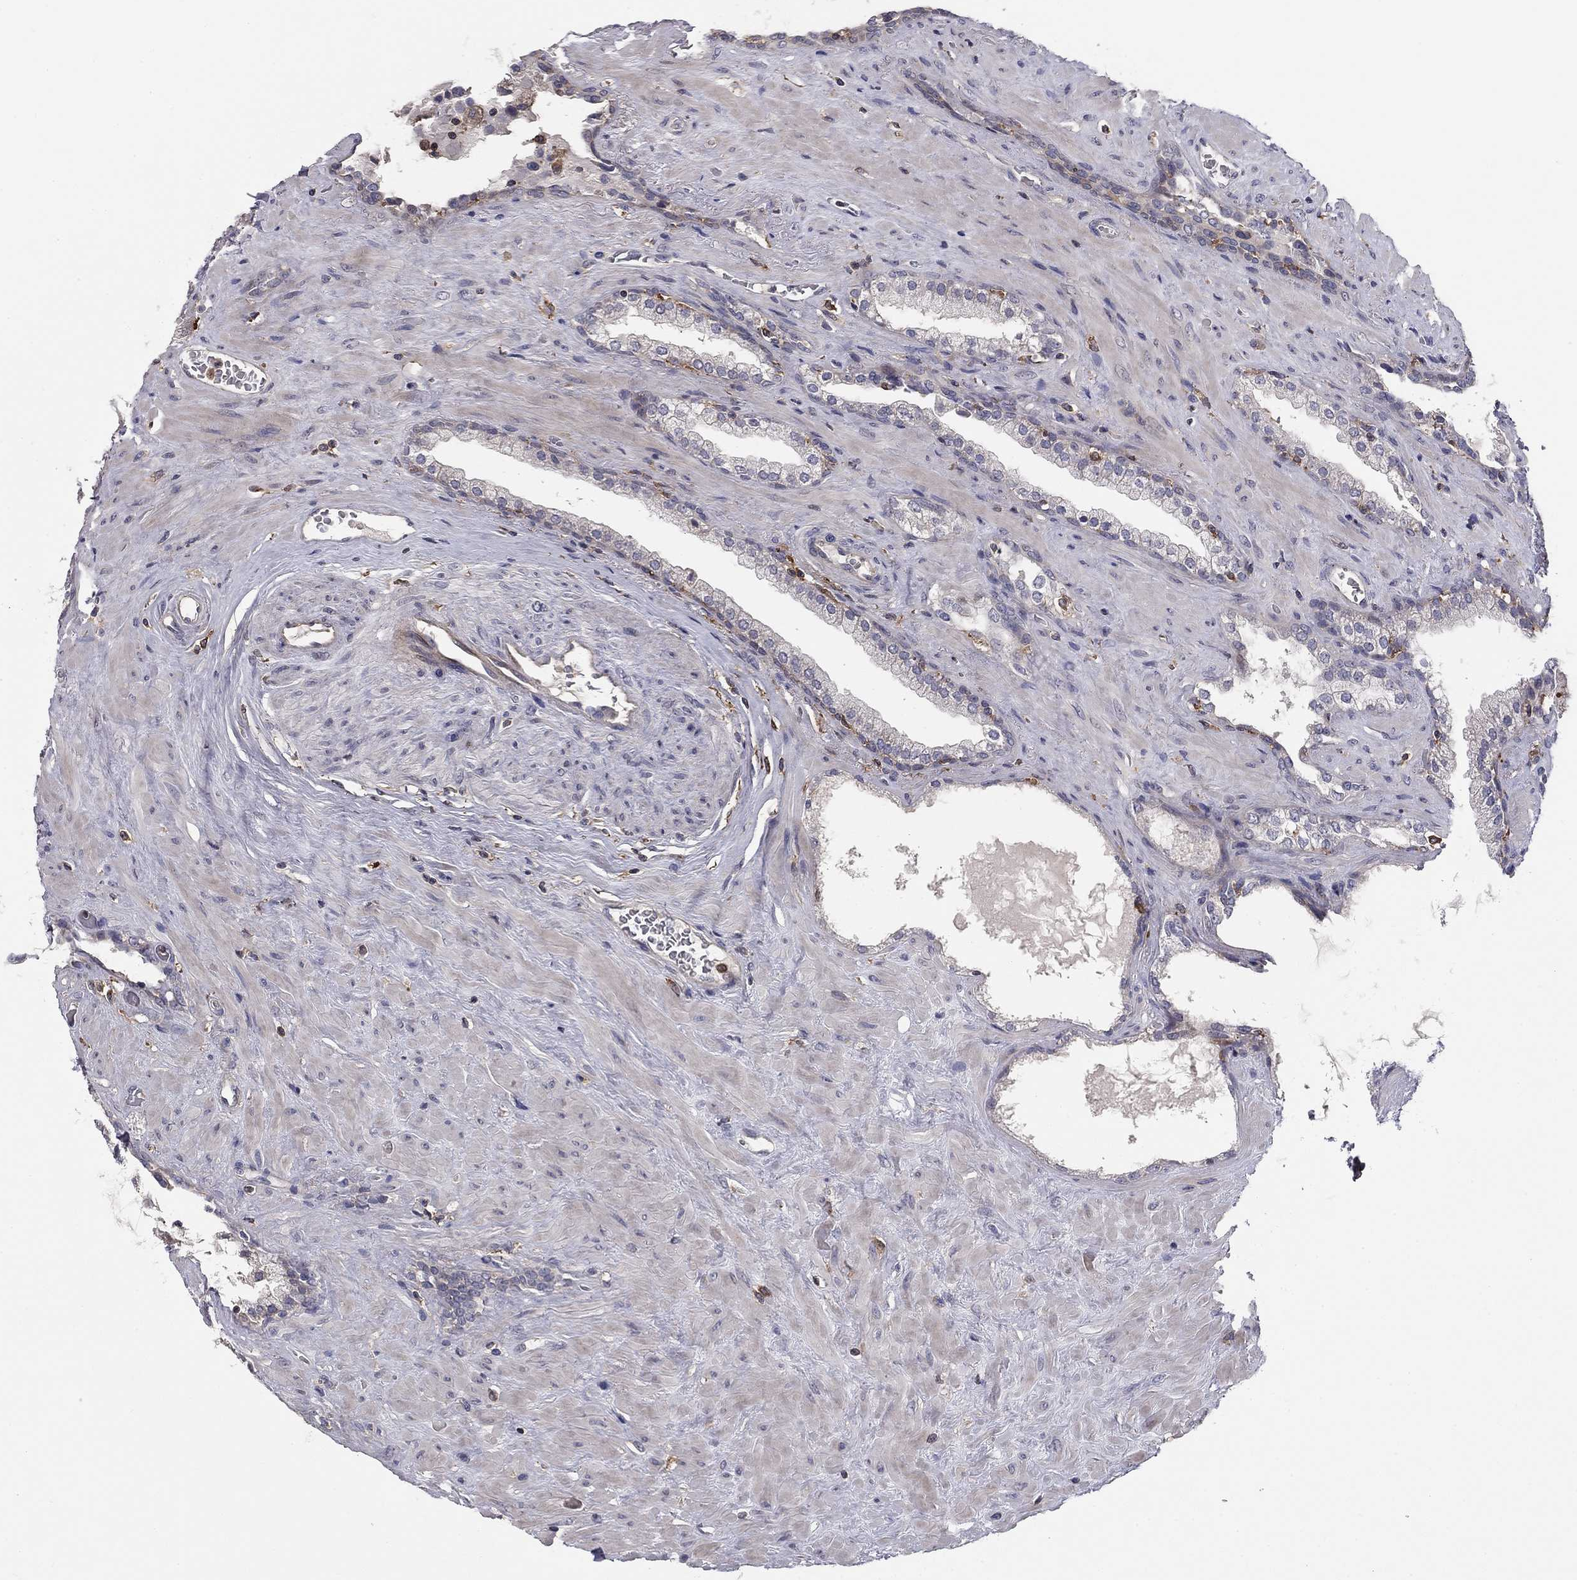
{"staining": {"intensity": "negative", "quantity": "none", "location": "none"}, "tissue": "prostate", "cell_type": "Glandular cells", "image_type": "normal", "snomed": [{"axis": "morphology", "description": "Normal tissue, NOS"}, {"axis": "topography", "description": "Prostate"}], "caption": "IHC histopathology image of normal prostate: prostate stained with DAB (3,3'-diaminobenzidine) reveals no significant protein expression in glandular cells.", "gene": "PLCB2", "patient": {"sex": "male", "age": 63}}